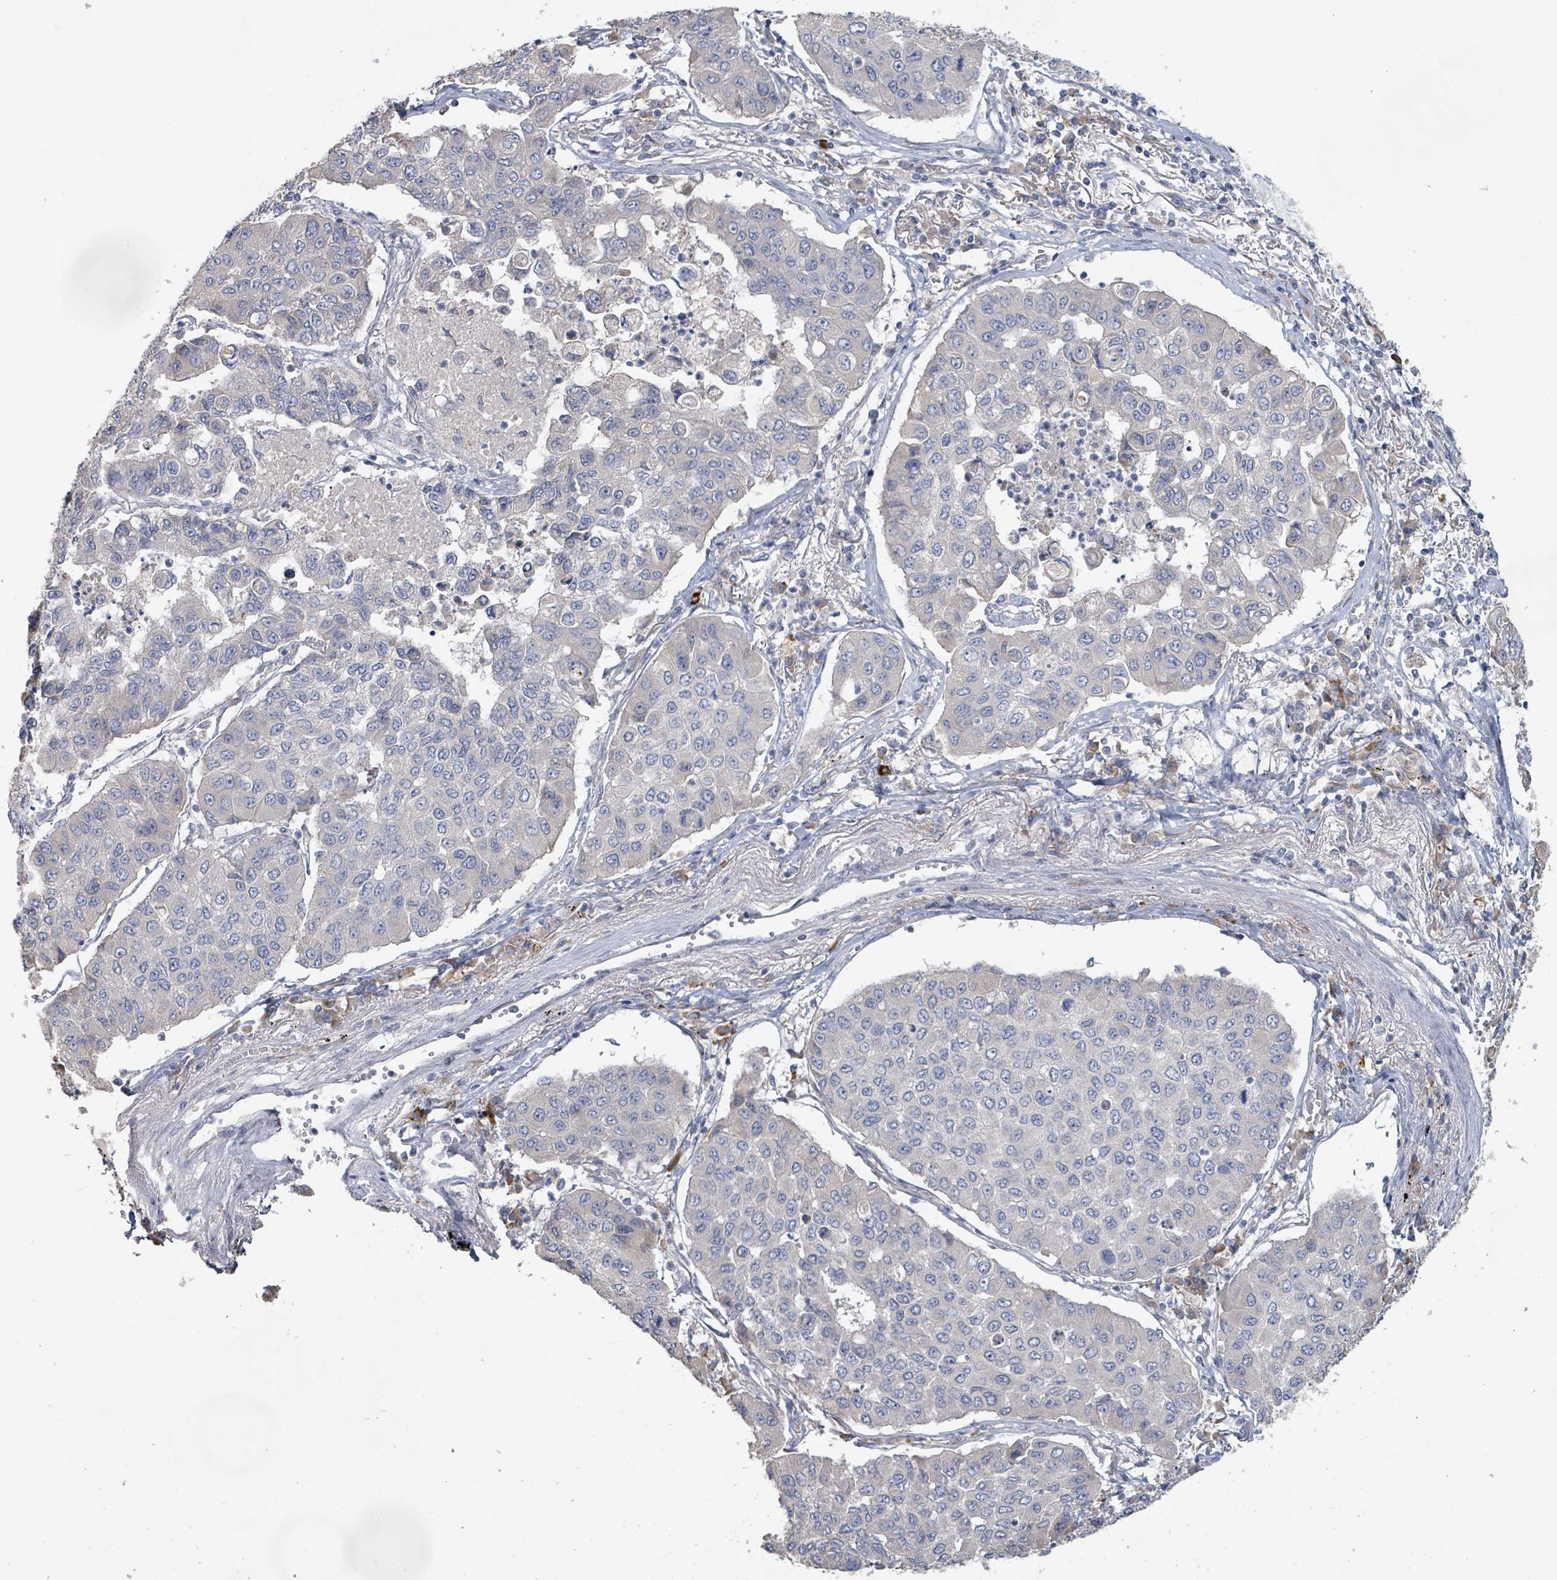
{"staining": {"intensity": "negative", "quantity": "none", "location": "none"}, "tissue": "lung cancer", "cell_type": "Tumor cells", "image_type": "cancer", "snomed": [{"axis": "morphology", "description": "Squamous cell carcinoma, NOS"}, {"axis": "topography", "description": "Lung"}], "caption": "Immunohistochemistry (IHC) micrograph of neoplastic tissue: human lung cancer stained with DAB (3,3'-diaminobenzidine) demonstrates no significant protein positivity in tumor cells. (IHC, brightfield microscopy, high magnification).", "gene": "KCNS2", "patient": {"sex": "male", "age": 74}}